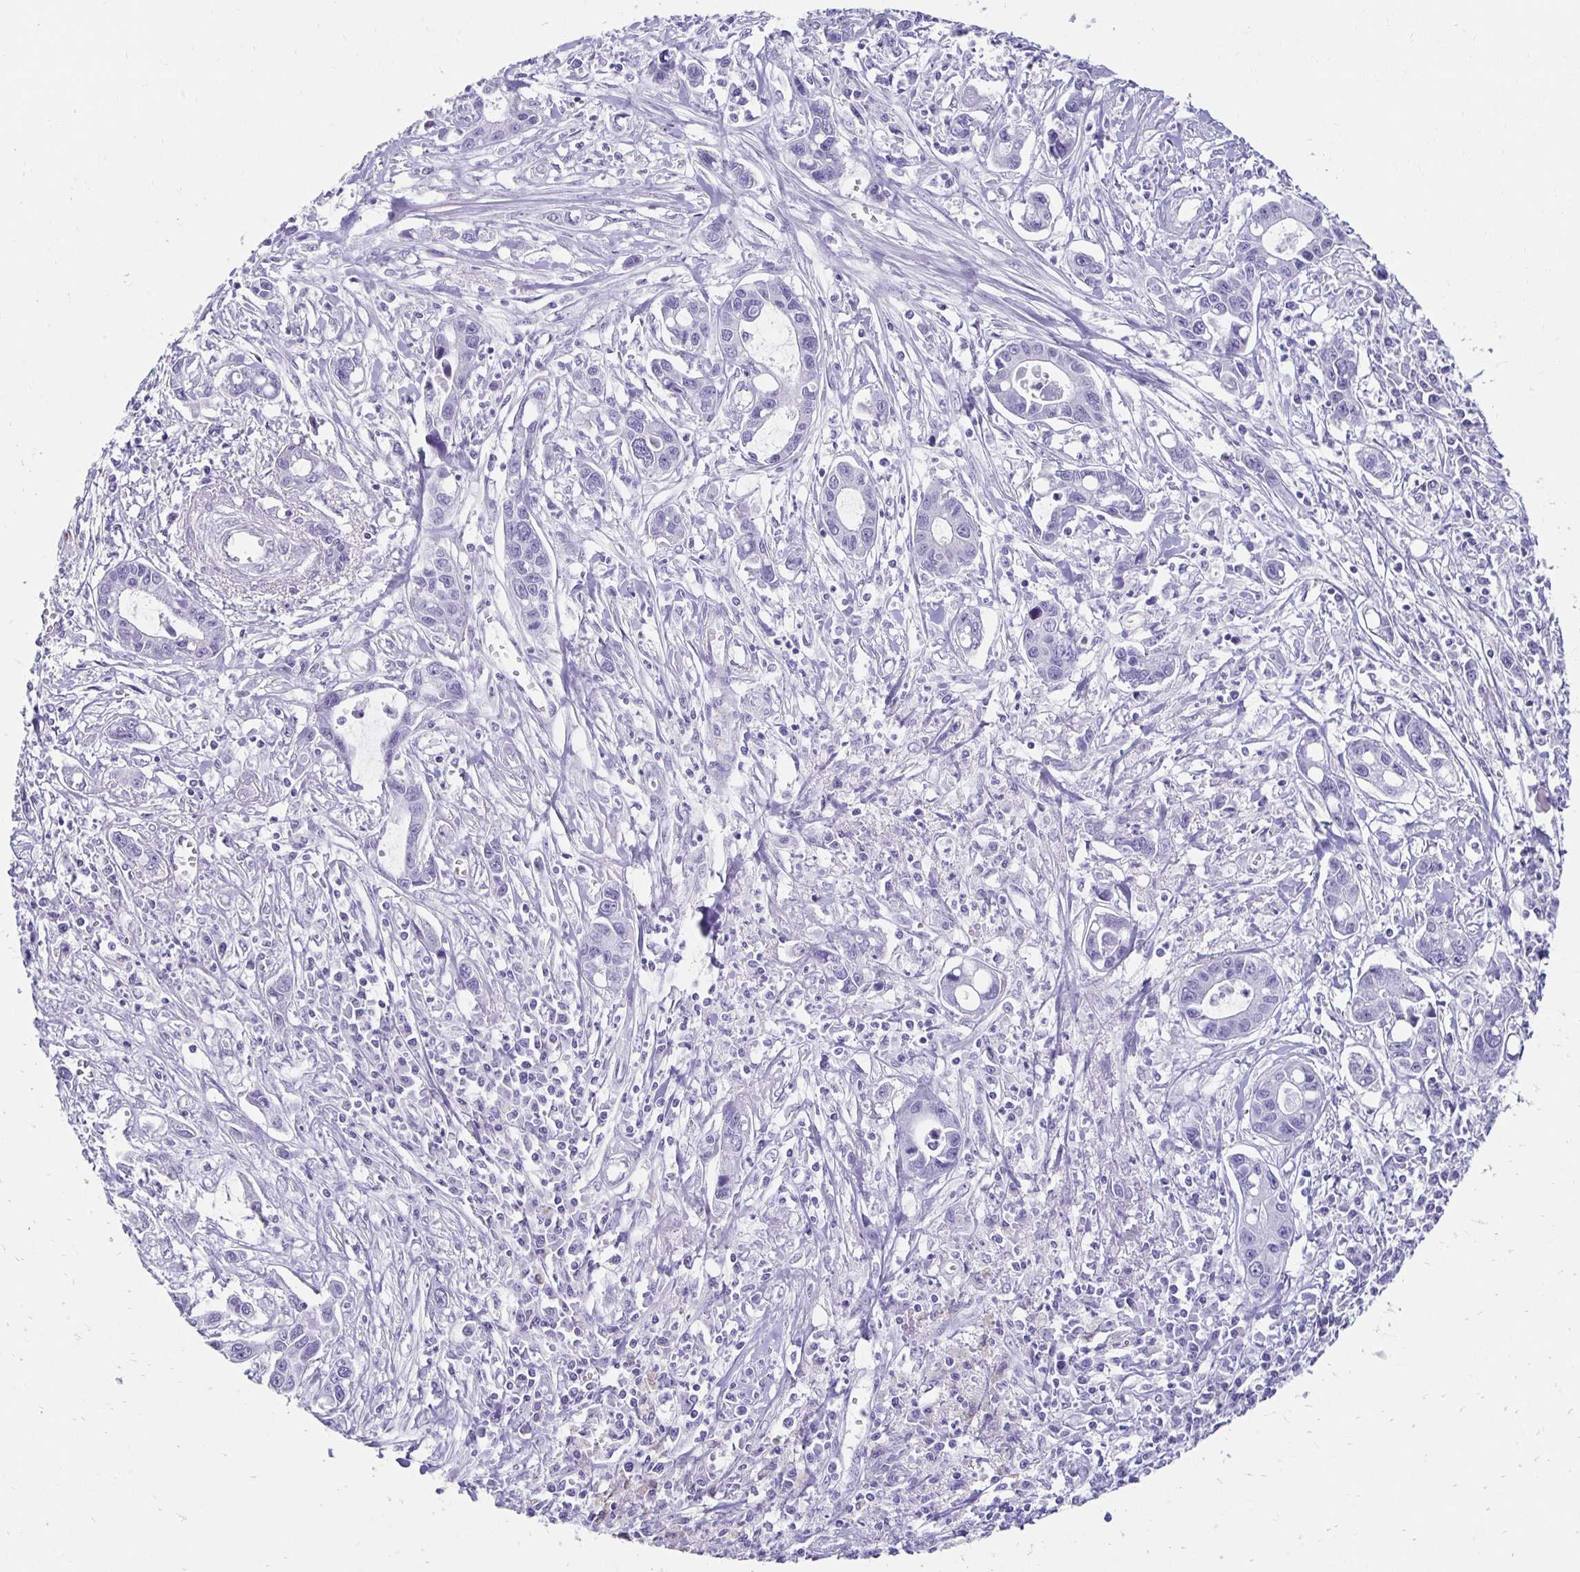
{"staining": {"intensity": "negative", "quantity": "none", "location": "none"}, "tissue": "liver cancer", "cell_type": "Tumor cells", "image_type": "cancer", "snomed": [{"axis": "morphology", "description": "Cholangiocarcinoma"}, {"axis": "topography", "description": "Liver"}], "caption": "DAB immunohistochemical staining of human liver cholangiocarcinoma exhibits no significant expression in tumor cells.", "gene": "TMEM54", "patient": {"sex": "male", "age": 58}}